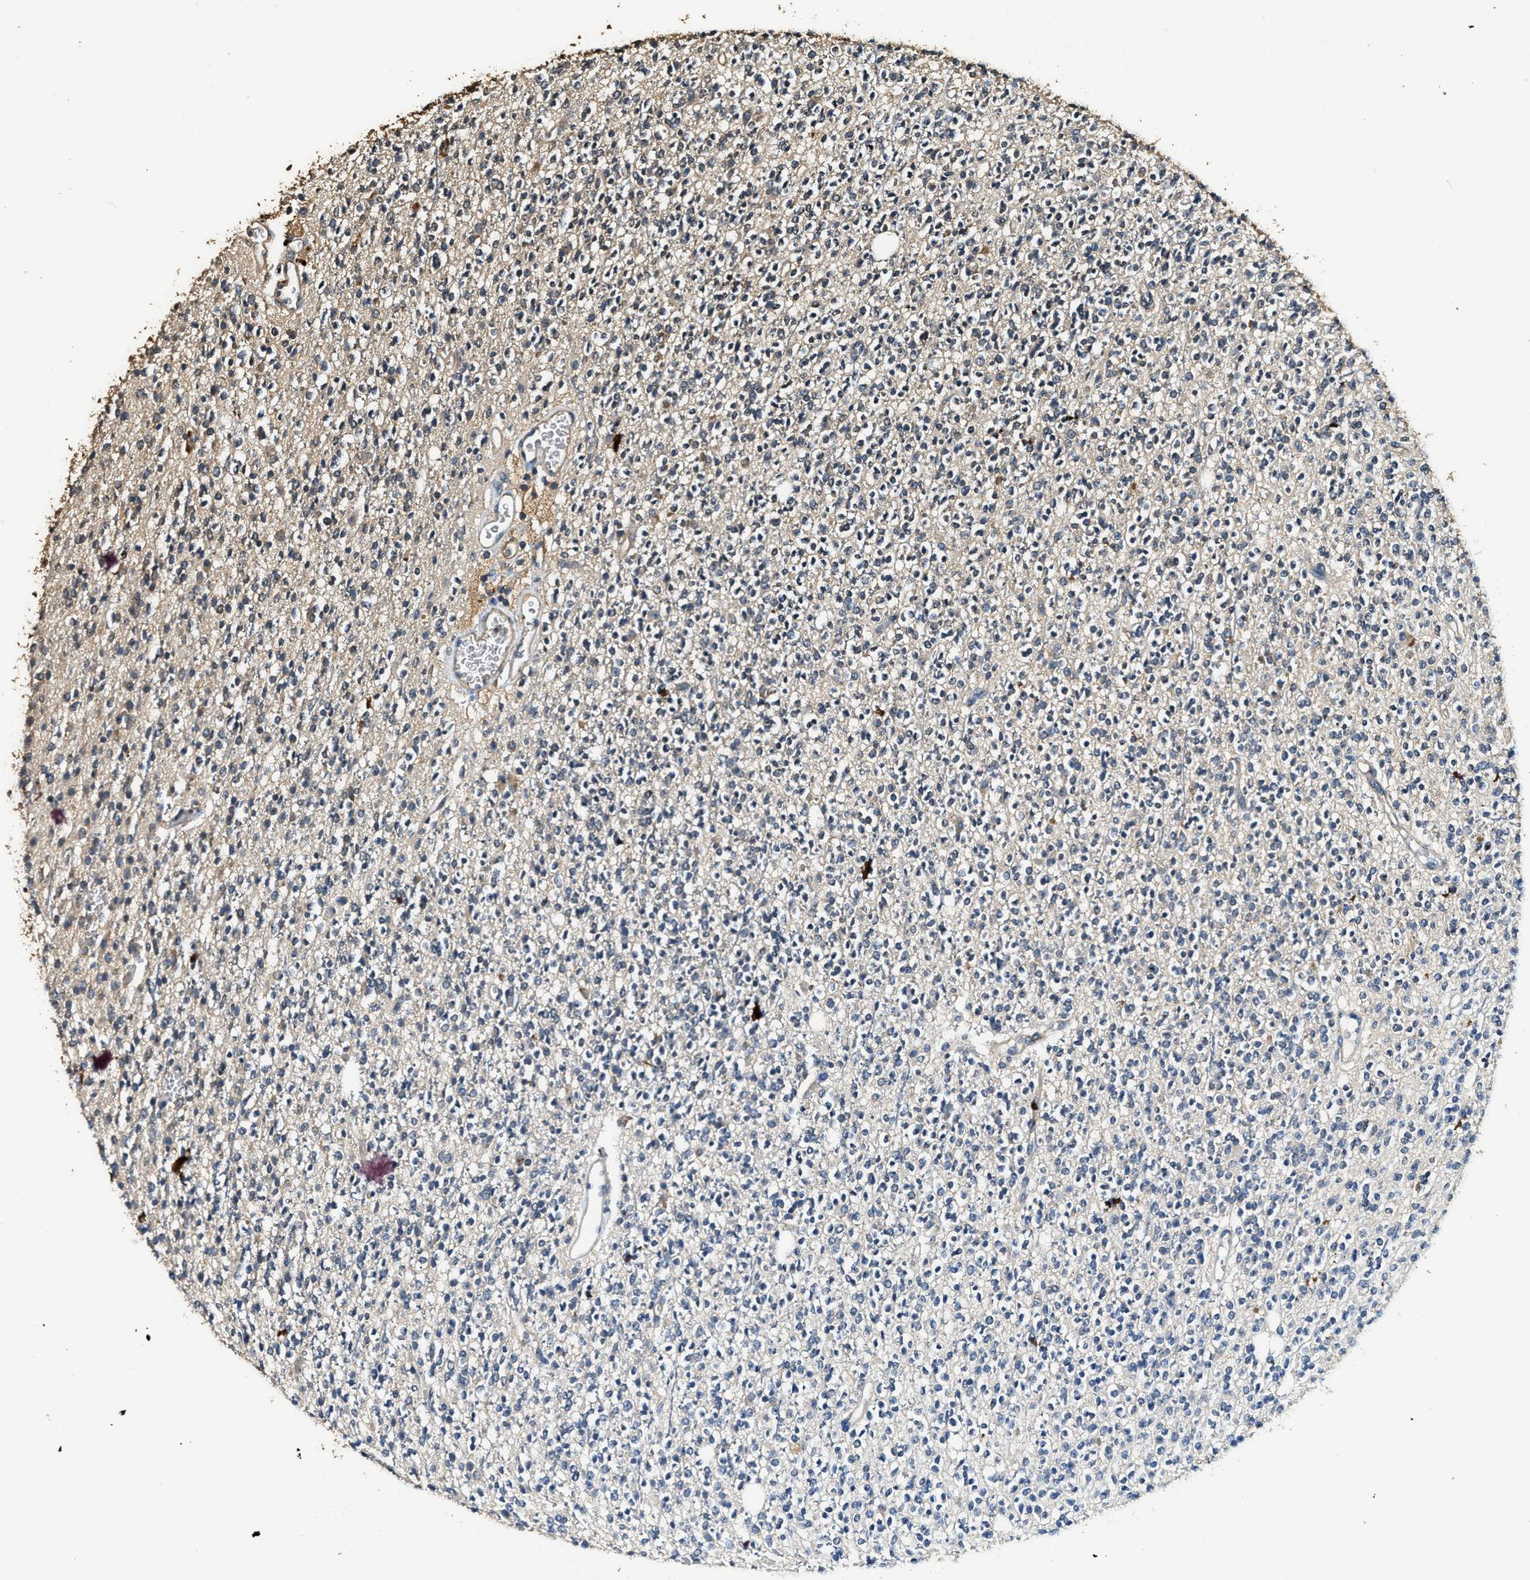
{"staining": {"intensity": "negative", "quantity": "none", "location": "none"}, "tissue": "glioma", "cell_type": "Tumor cells", "image_type": "cancer", "snomed": [{"axis": "morphology", "description": "Glioma, malignant, High grade"}, {"axis": "topography", "description": "Brain"}], "caption": "Malignant glioma (high-grade) was stained to show a protein in brown. There is no significant staining in tumor cells.", "gene": "MIB1", "patient": {"sex": "male", "age": 34}}